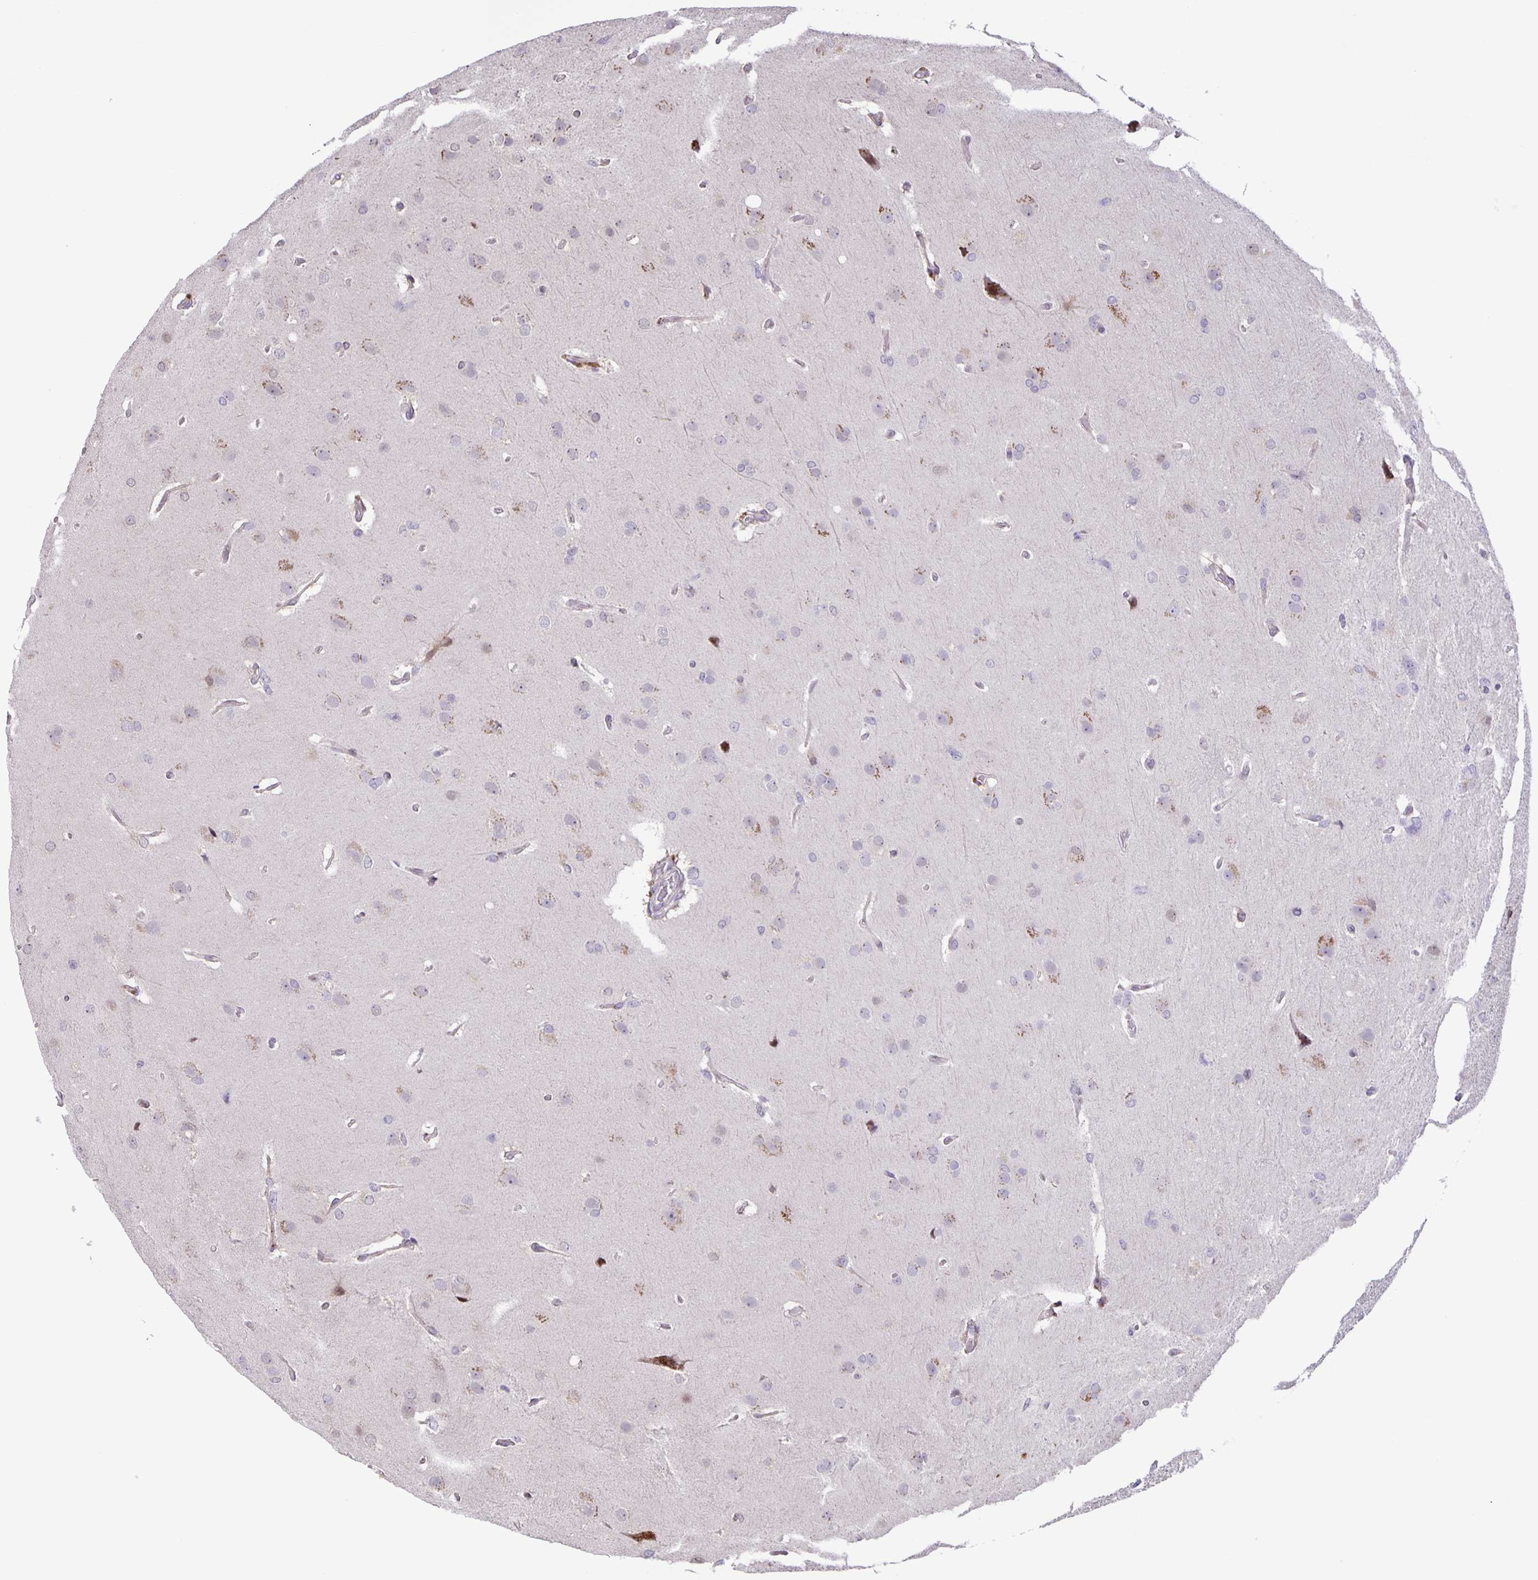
{"staining": {"intensity": "negative", "quantity": "none", "location": "none"}, "tissue": "glioma", "cell_type": "Tumor cells", "image_type": "cancer", "snomed": [{"axis": "morphology", "description": "Glioma, malignant, High grade"}, {"axis": "topography", "description": "Brain"}], "caption": "There is no significant staining in tumor cells of glioma. (DAB (3,3'-diaminobenzidine) immunohistochemistry visualized using brightfield microscopy, high magnification).", "gene": "MAPK12", "patient": {"sex": "male", "age": 53}}